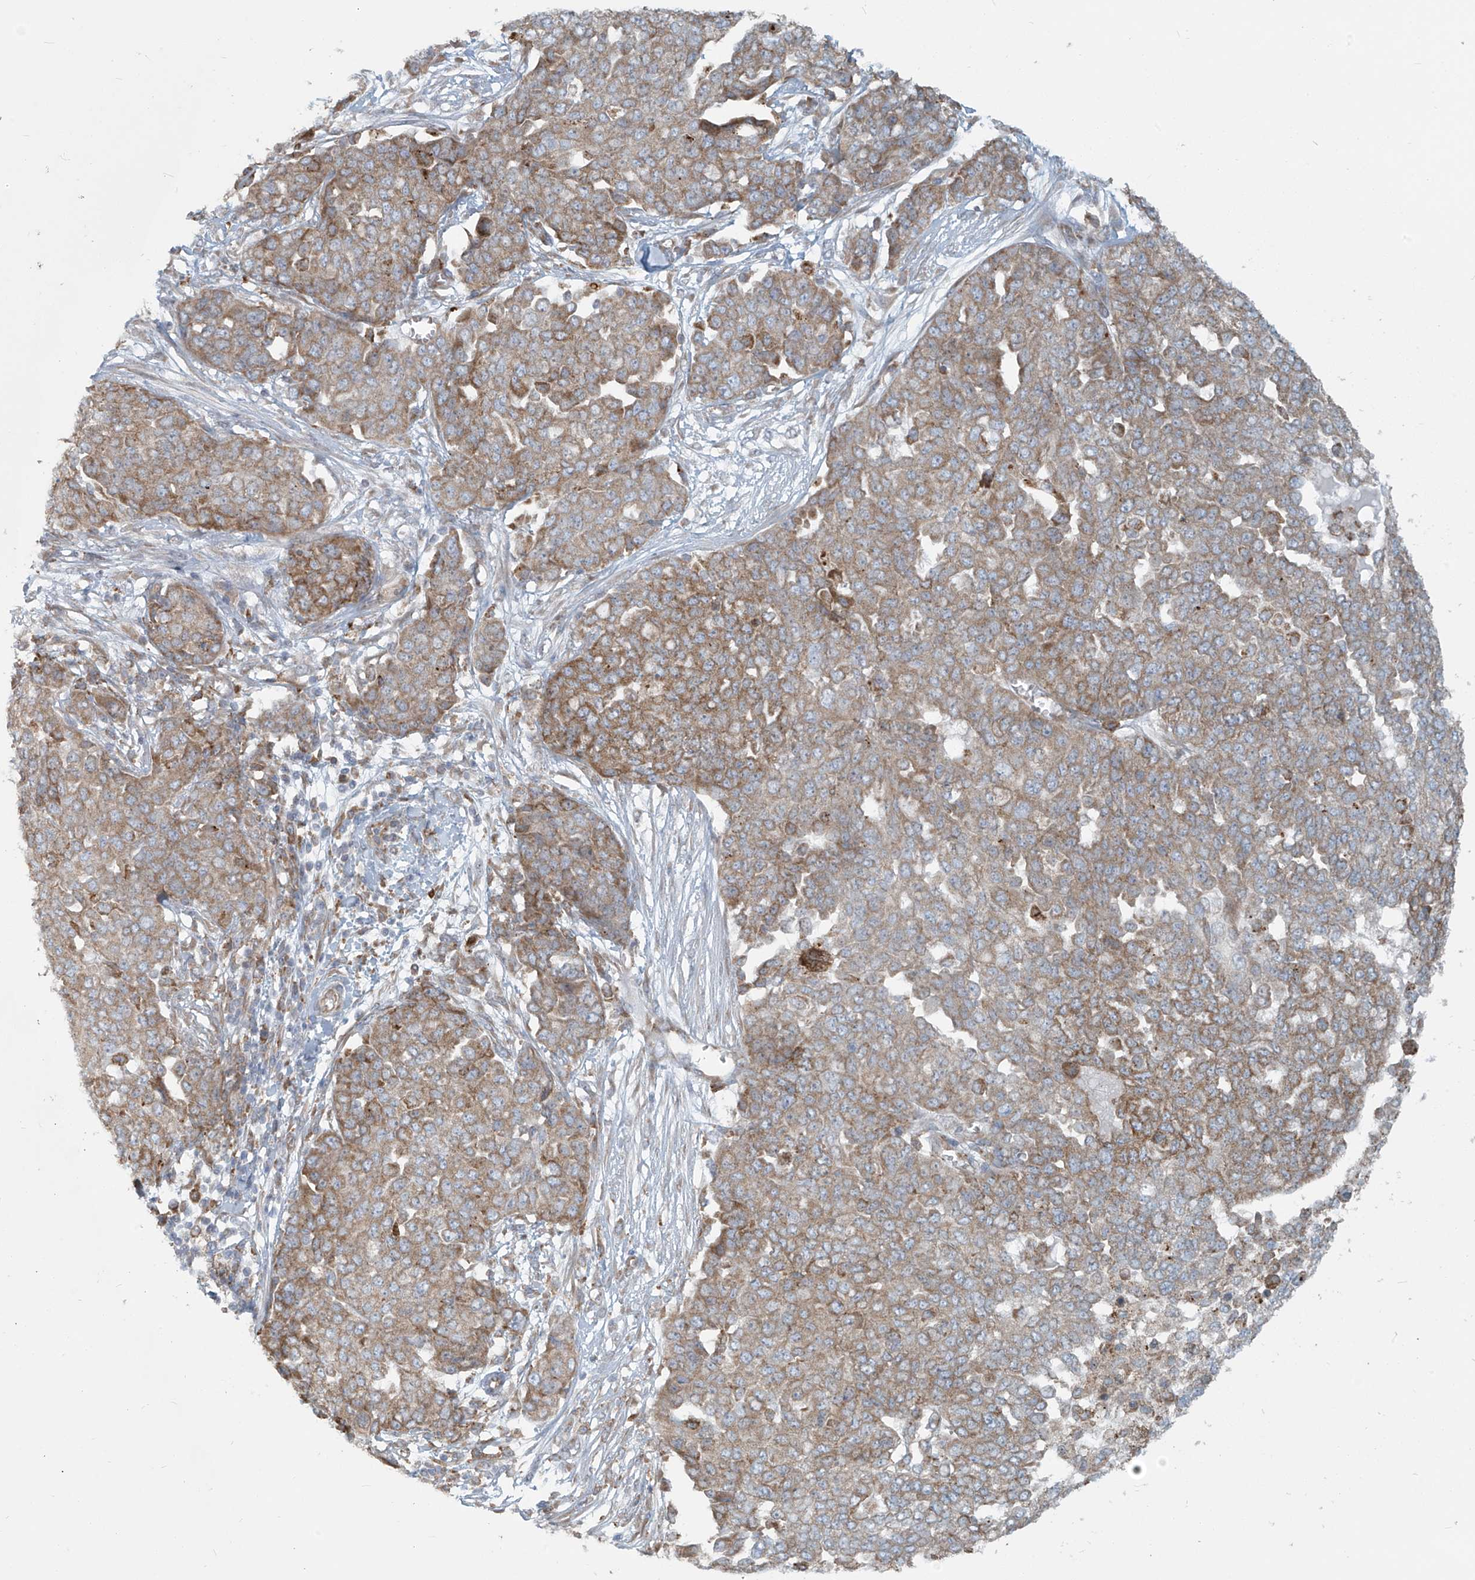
{"staining": {"intensity": "weak", "quantity": ">75%", "location": "cytoplasmic/membranous"}, "tissue": "ovarian cancer", "cell_type": "Tumor cells", "image_type": "cancer", "snomed": [{"axis": "morphology", "description": "Cystadenocarcinoma, serous, NOS"}, {"axis": "topography", "description": "Soft tissue"}, {"axis": "topography", "description": "Ovary"}], "caption": "Immunohistochemical staining of human ovarian cancer reveals low levels of weak cytoplasmic/membranous protein staining in approximately >75% of tumor cells.", "gene": "KATNIP", "patient": {"sex": "female", "age": 57}}